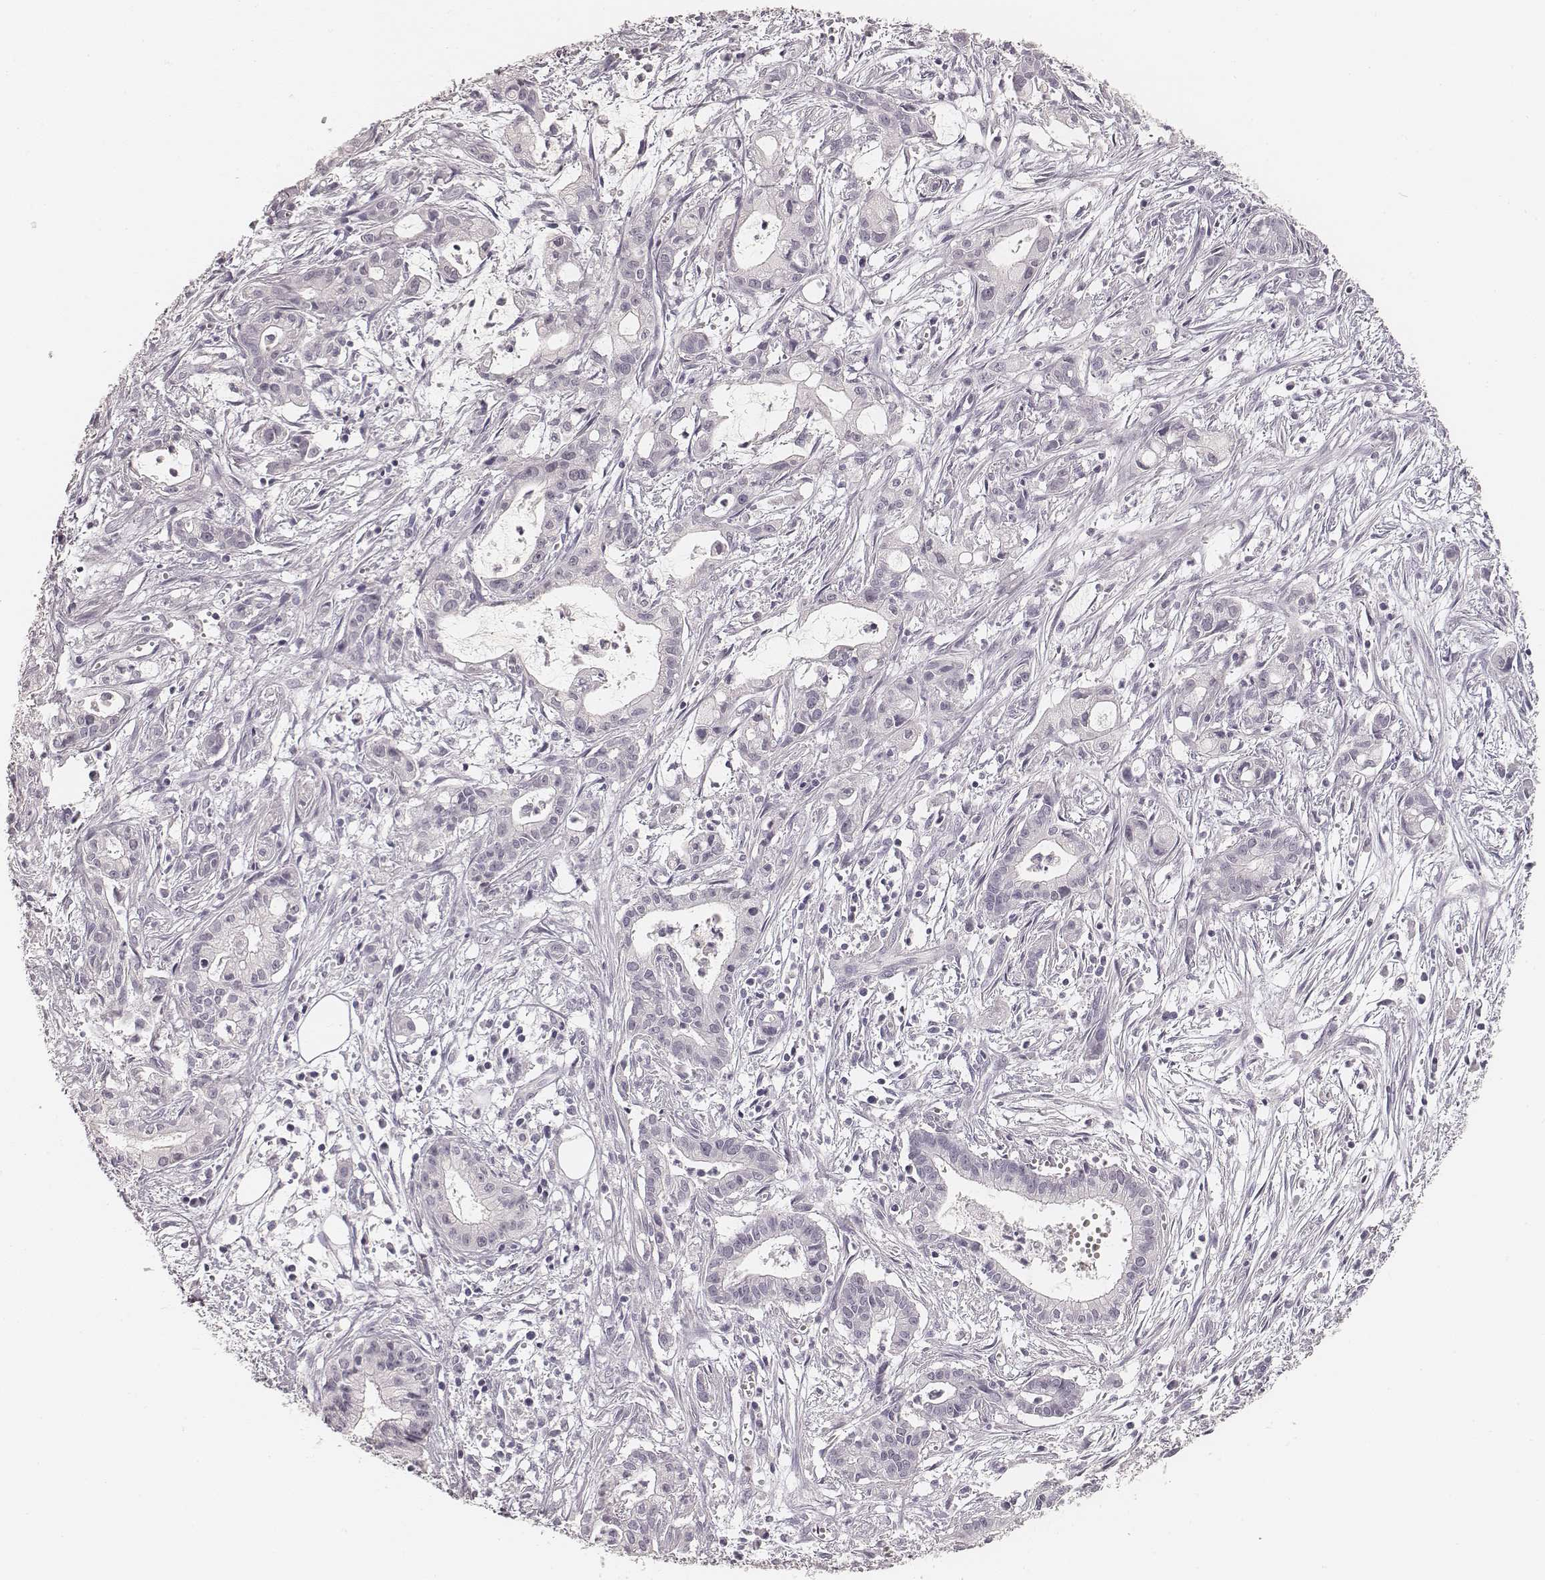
{"staining": {"intensity": "negative", "quantity": "none", "location": "none"}, "tissue": "pancreatic cancer", "cell_type": "Tumor cells", "image_type": "cancer", "snomed": [{"axis": "morphology", "description": "Adenocarcinoma, NOS"}, {"axis": "topography", "description": "Pancreas"}], "caption": "This is an IHC histopathology image of adenocarcinoma (pancreatic). There is no expression in tumor cells.", "gene": "HNF4G", "patient": {"sex": "male", "age": 48}}